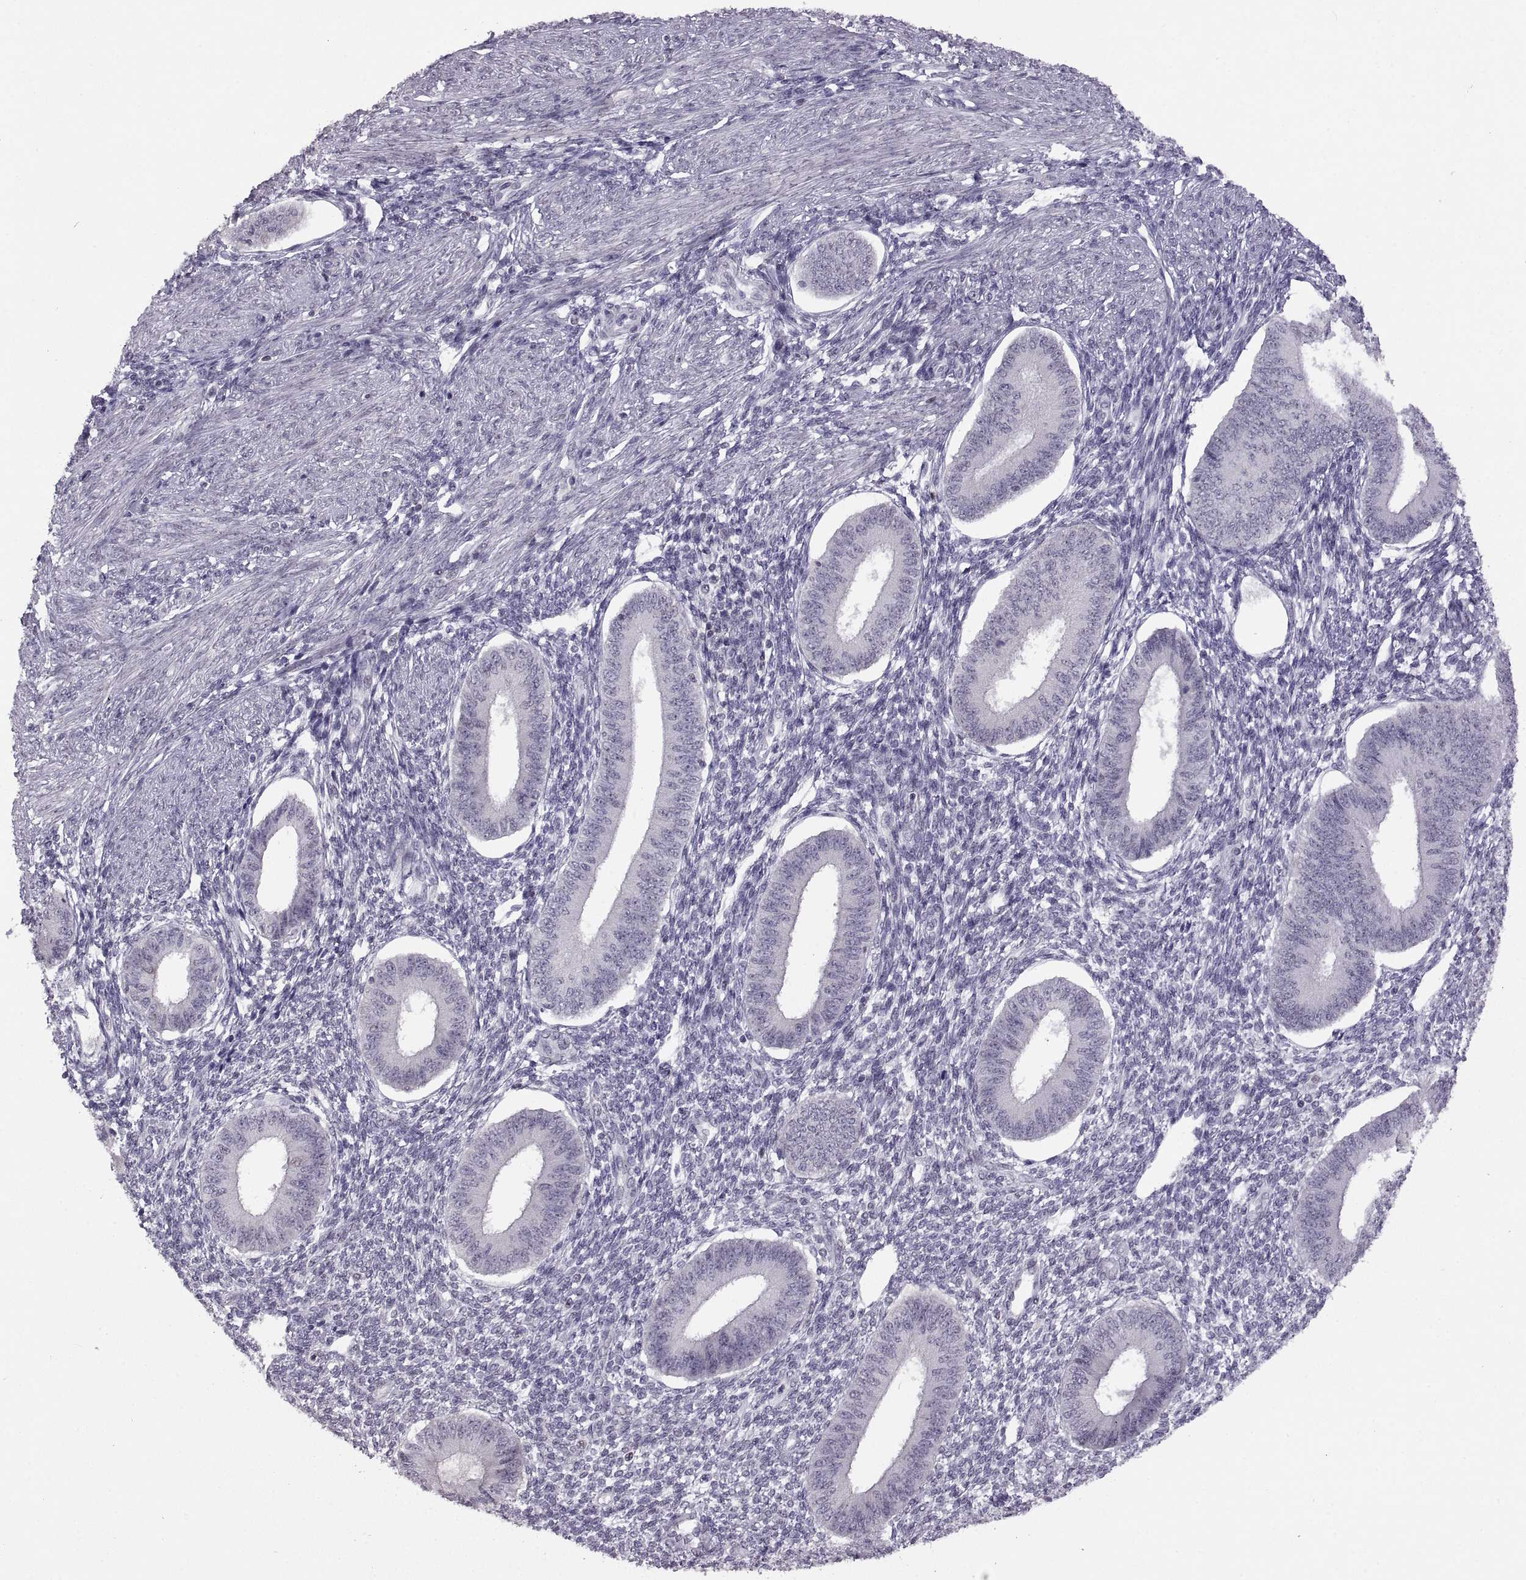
{"staining": {"intensity": "negative", "quantity": "none", "location": "none"}, "tissue": "endometrium", "cell_type": "Cells in endometrial stroma", "image_type": "normal", "snomed": [{"axis": "morphology", "description": "Normal tissue, NOS"}, {"axis": "topography", "description": "Endometrium"}], "caption": "This is an immunohistochemistry image of normal human endometrium. There is no staining in cells in endometrial stroma.", "gene": "NEK2", "patient": {"sex": "female", "age": 39}}